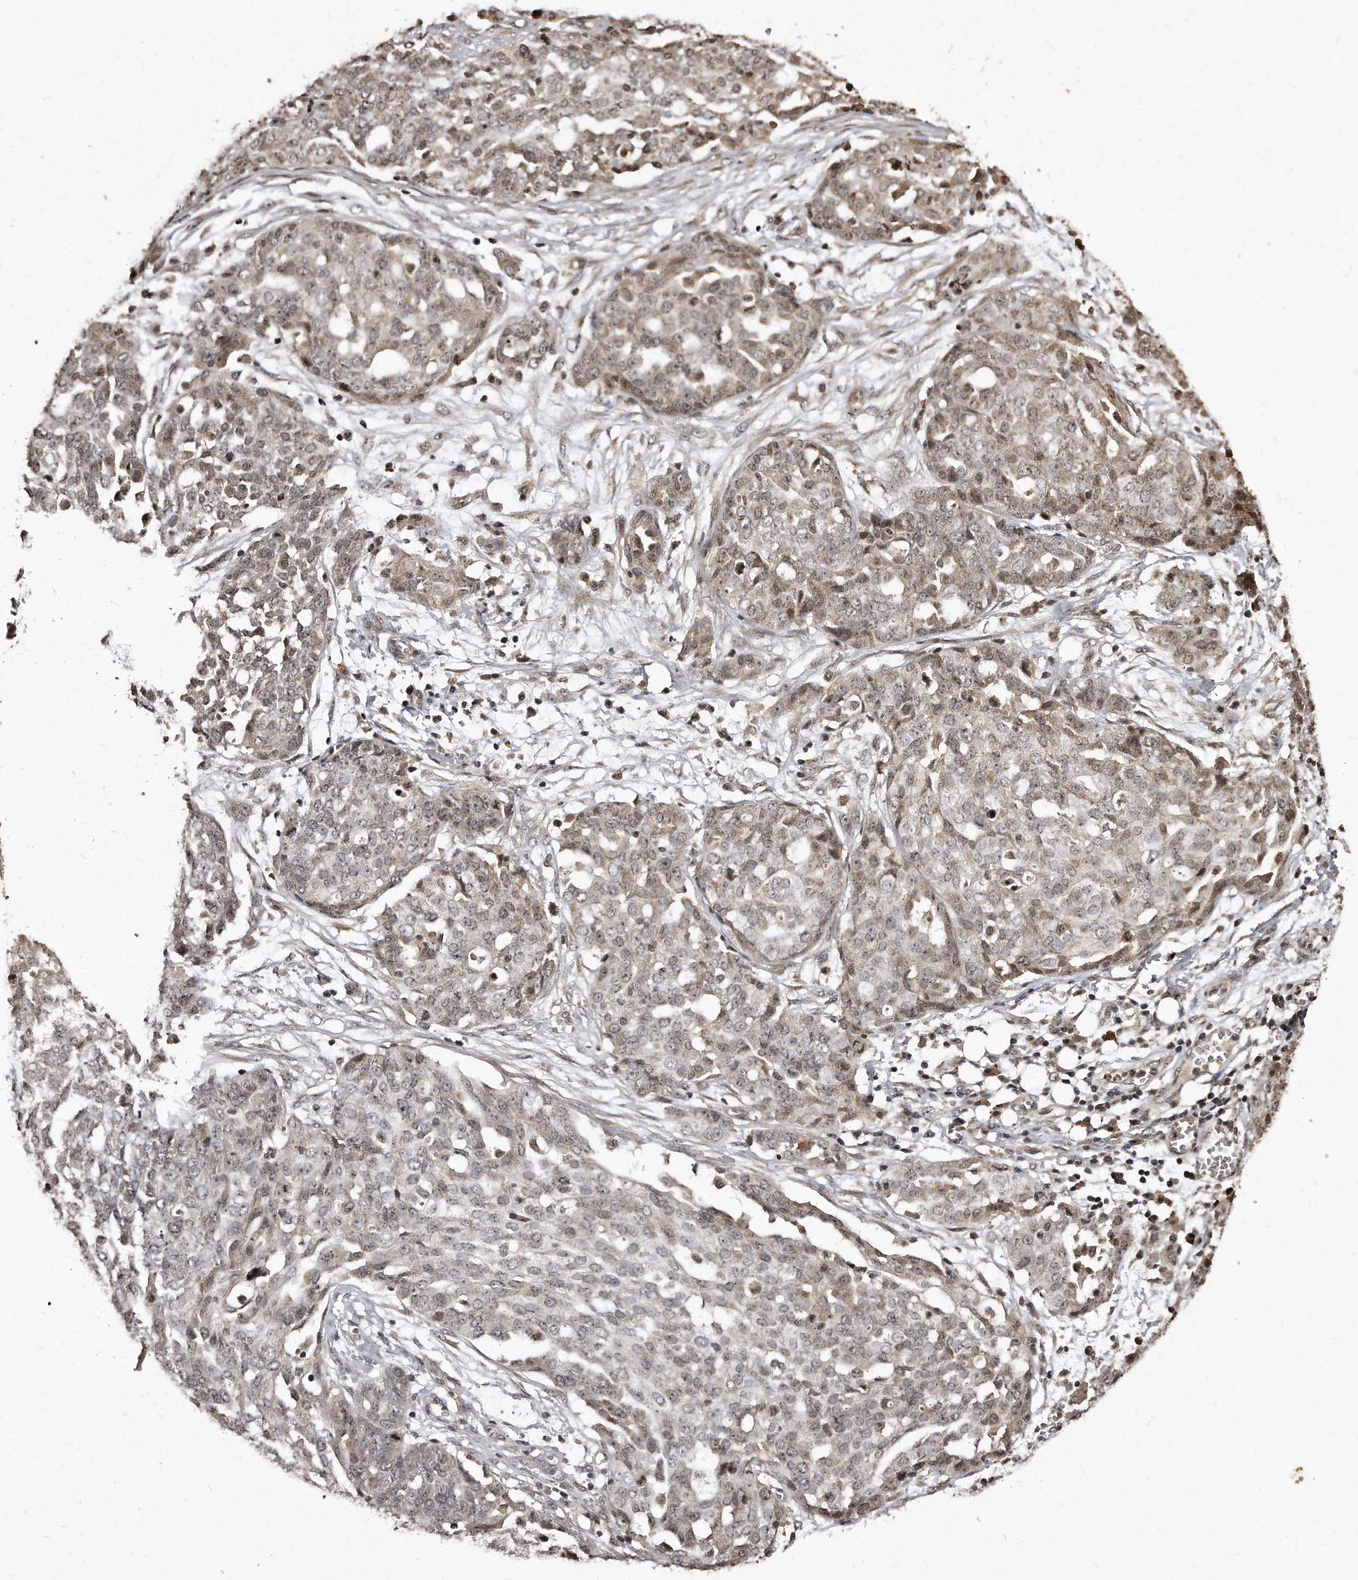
{"staining": {"intensity": "weak", "quantity": ">75%", "location": "cytoplasmic/membranous,nuclear"}, "tissue": "ovarian cancer", "cell_type": "Tumor cells", "image_type": "cancer", "snomed": [{"axis": "morphology", "description": "Cystadenocarcinoma, serous, NOS"}, {"axis": "topography", "description": "Soft tissue"}, {"axis": "topography", "description": "Ovary"}], "caption": "IHC (DAB (3,3'-diaminobenzidine)) staining of serous cystadenocarcinoma (ovarian) displays weak cytoplasmic/membranous and nuclear protein staining in about >75% of tumor cells.", "gene": "TSHR", "patient": {"sex": "female", "age": 57}}